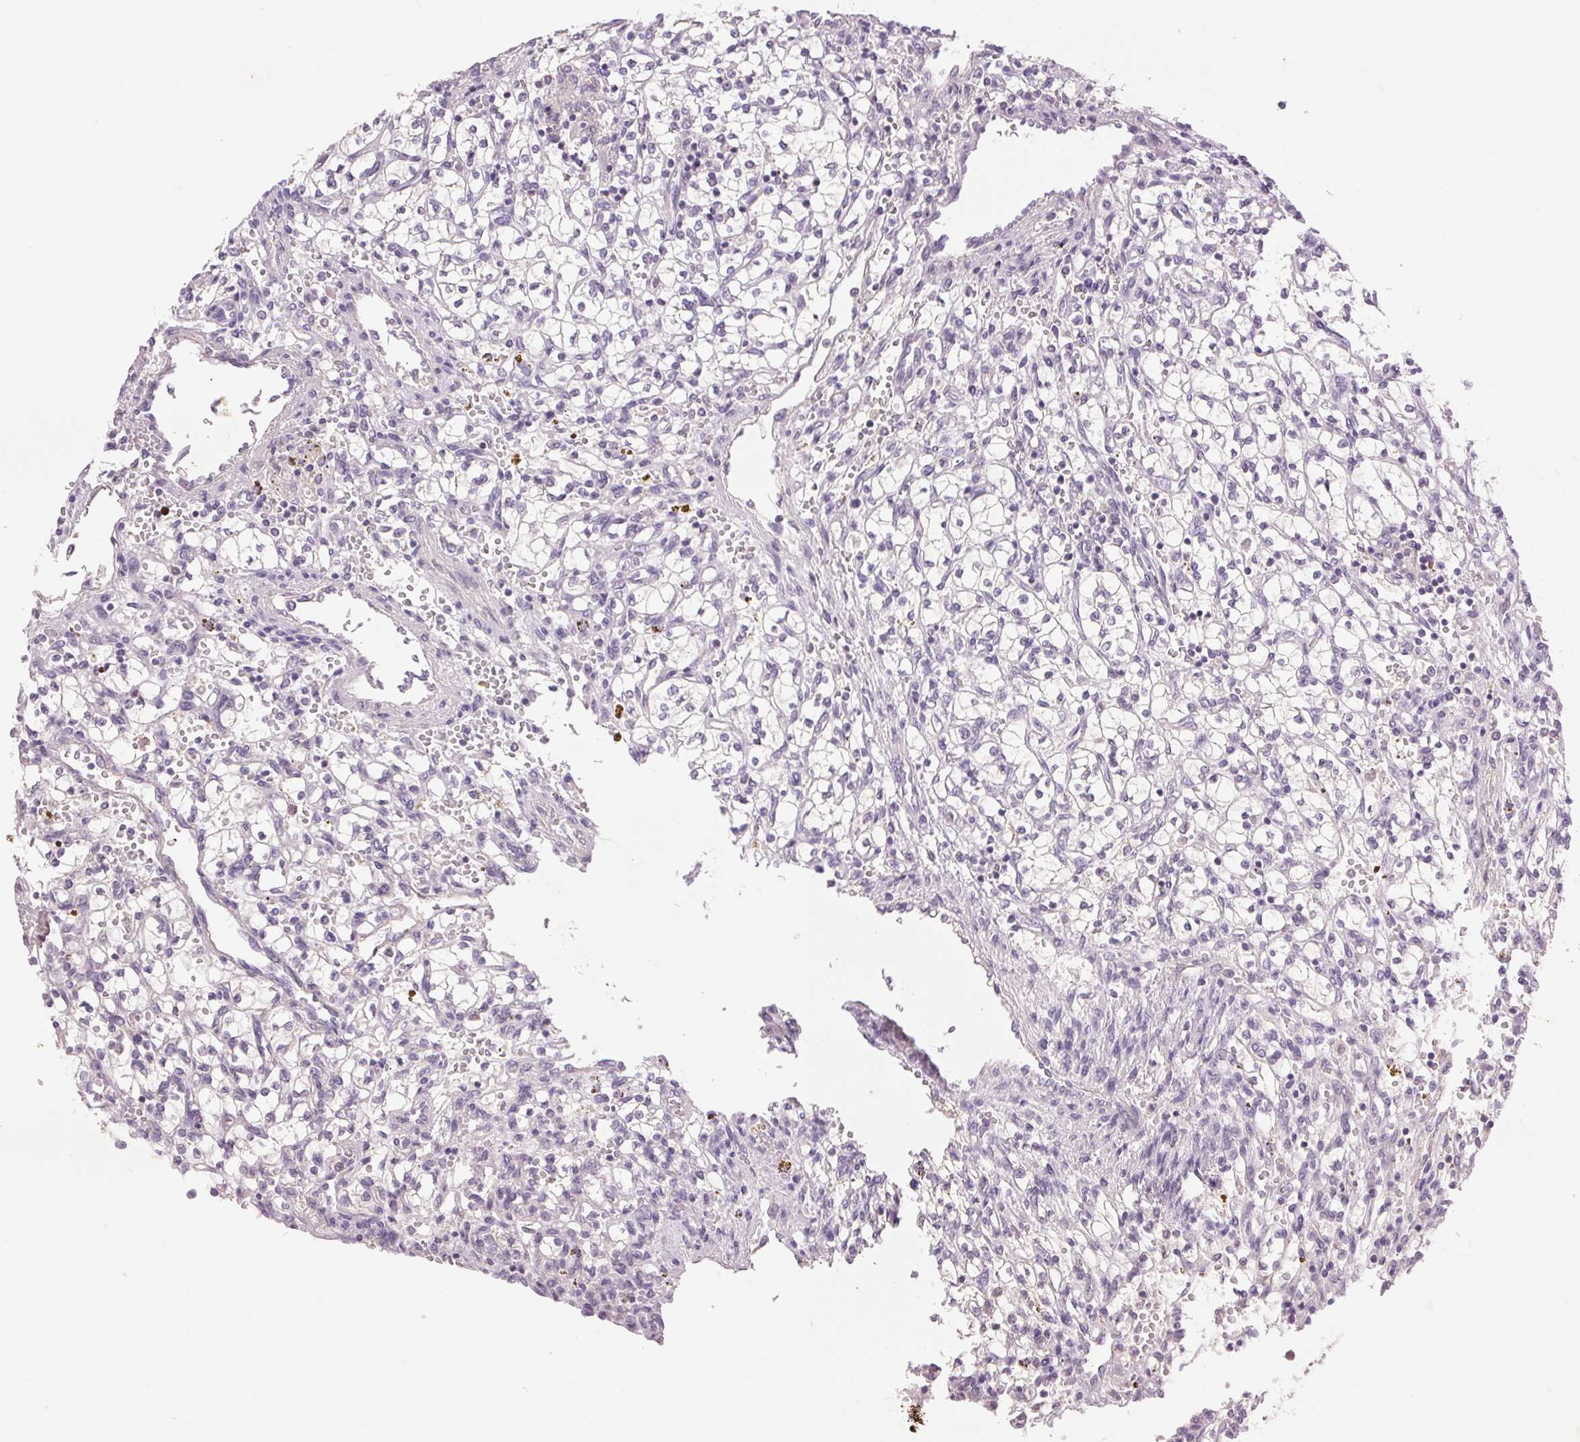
{"staining": {"intensity": "negative", "quantity": "none", "location": "none"}, "tissue": "renal cancer", "cell_type": "Tumor cells", "image_type": "cancer", "snomed": [{"axis": "morphology", "description": "Adenocarcinoma, NOS"}, {"axis": "topography", "description": "Kidney"}], "caption": "The histopathology image shows no significant staining in tumor cells of adenocarcinoma (renal).", "gene": "FXYD4", "patient": {"sex": "female", "age": 64}}